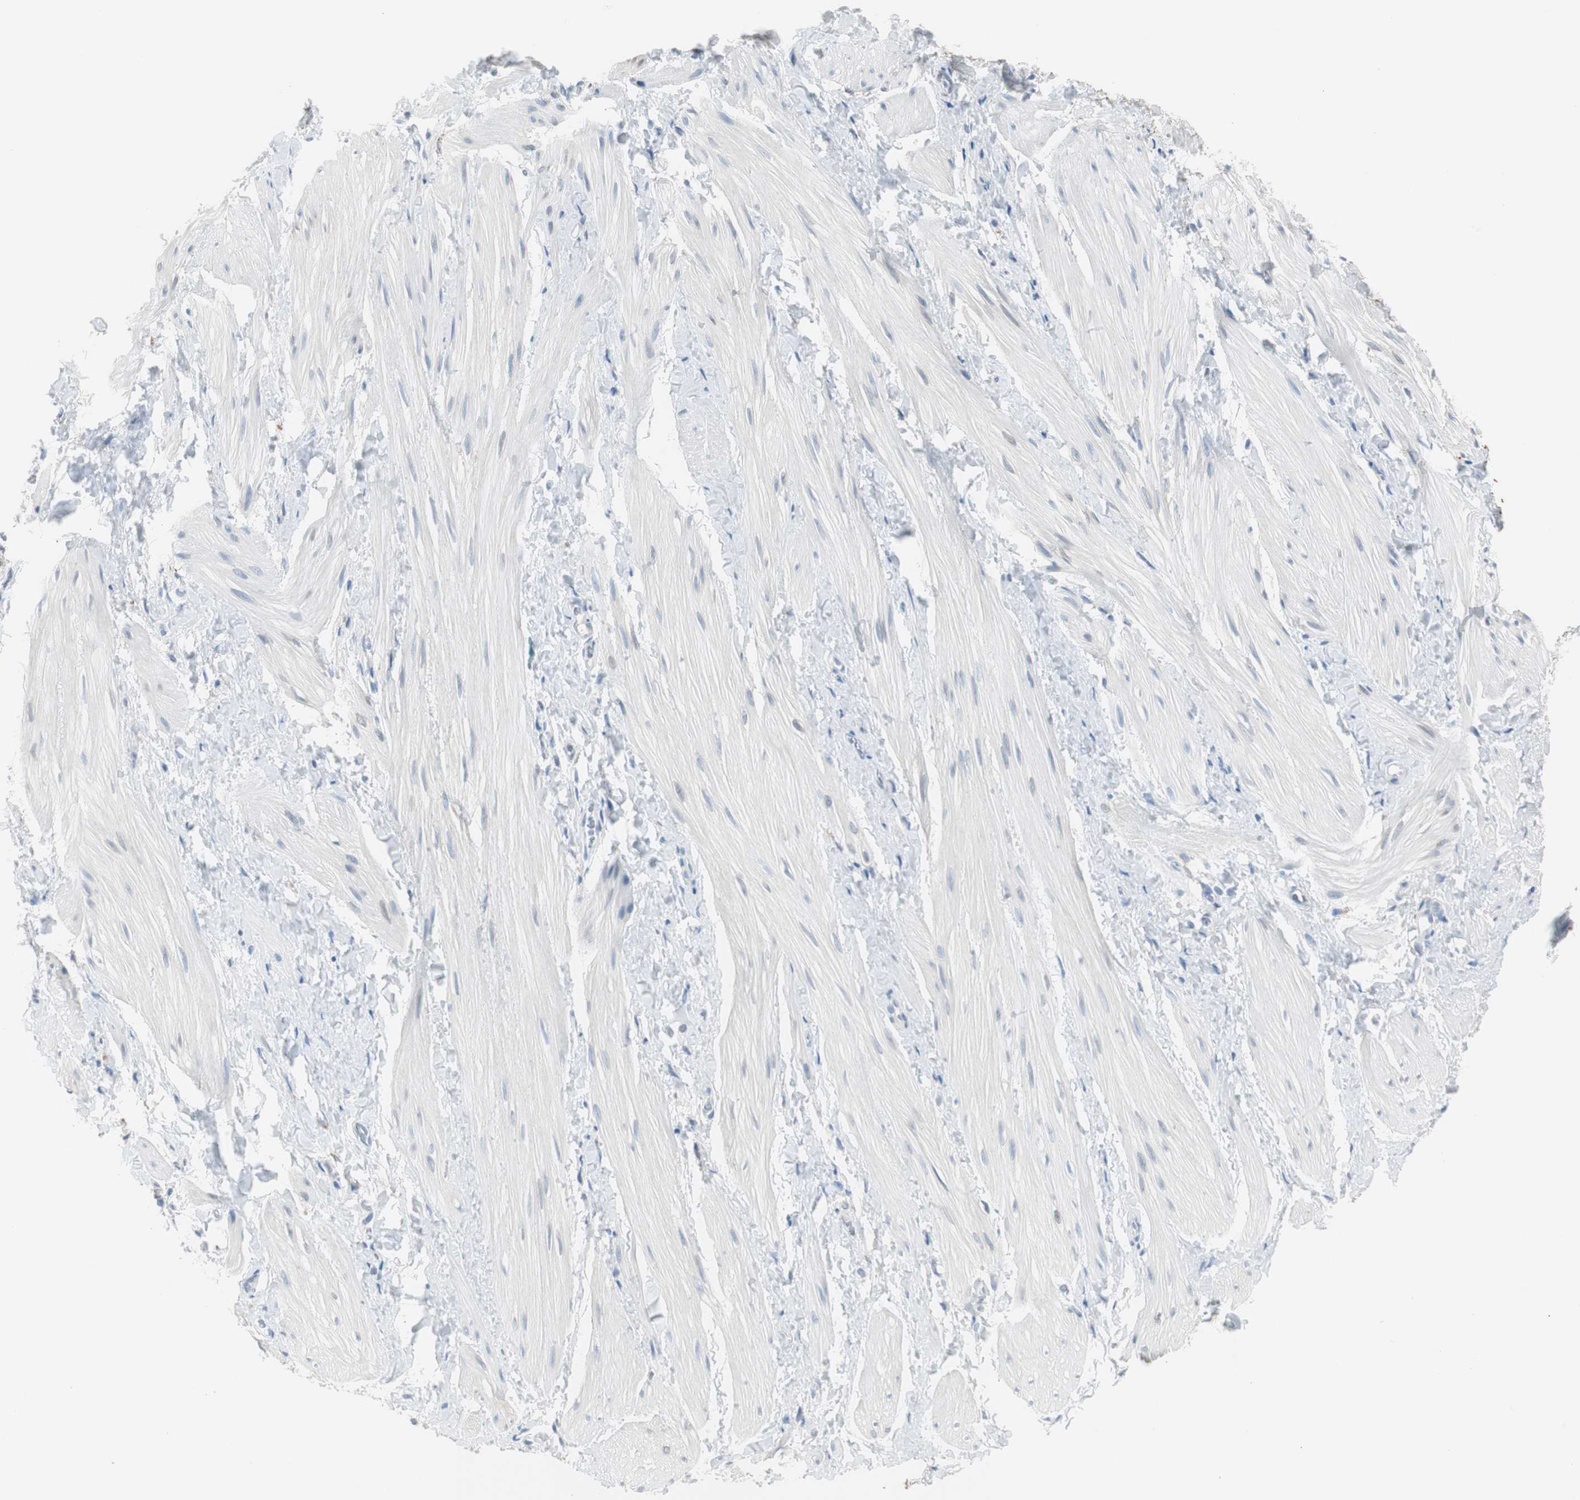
{"staining": {"intensity": "negative", "quantity": "none", "location": "none"}, "tissue": "smooth muscle", "cell_type": "Smooth muscle cells", "image_type": "normal", "snomed": [{"axis": "morphology", "description": "Normal tissue, NOS"}, {"axis": "topography", "description": "Smooth muscle"}], "caption": "The immunohistochemistry (IHC) histopathology image has no significant expression in smooth muscle cells of smooth muscle.", "gene": "S100A7A", "patient": {"sex": "male", "age": 16}}